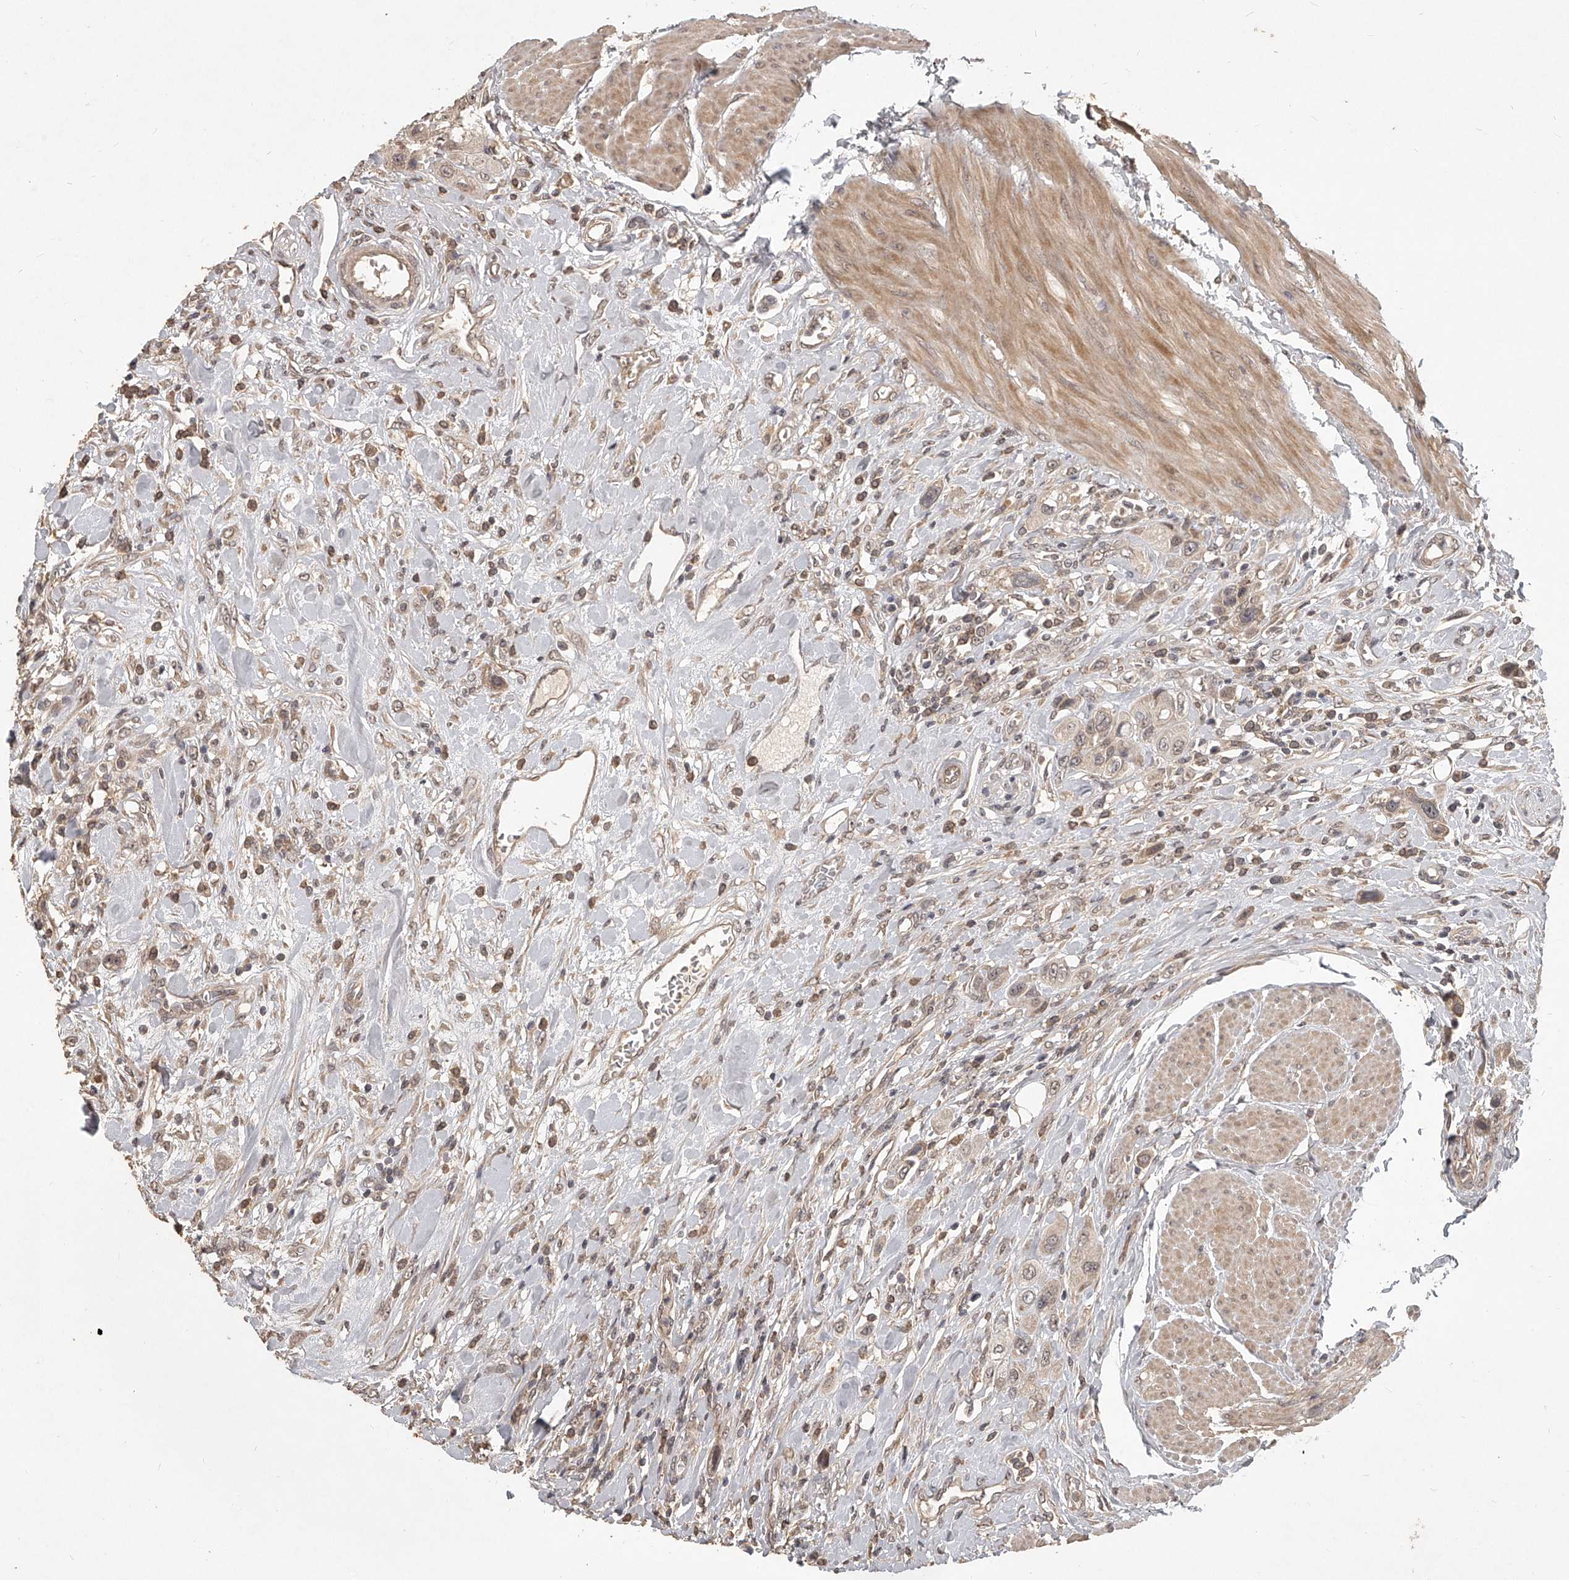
{"staining": {"intensity": "weak", "quantity": "<25%", "location": "cytoplasmic/membranous,nuclear"}, "tissue": "urothelial cancer", "cell_type": "Tumor cells", "image_type": "cancer", "snomed": [{"axis": "morphology", "description": "Urothelial carcinoma, High grade"}, {"axis": "topography", "description": "Urinary bladder"}], "caption": "A micrograph of human urothelial cancer is negative for staining in tumor cells.", "gene": "SLC37A1", "patient": {"sex": "male", "age": 50}}